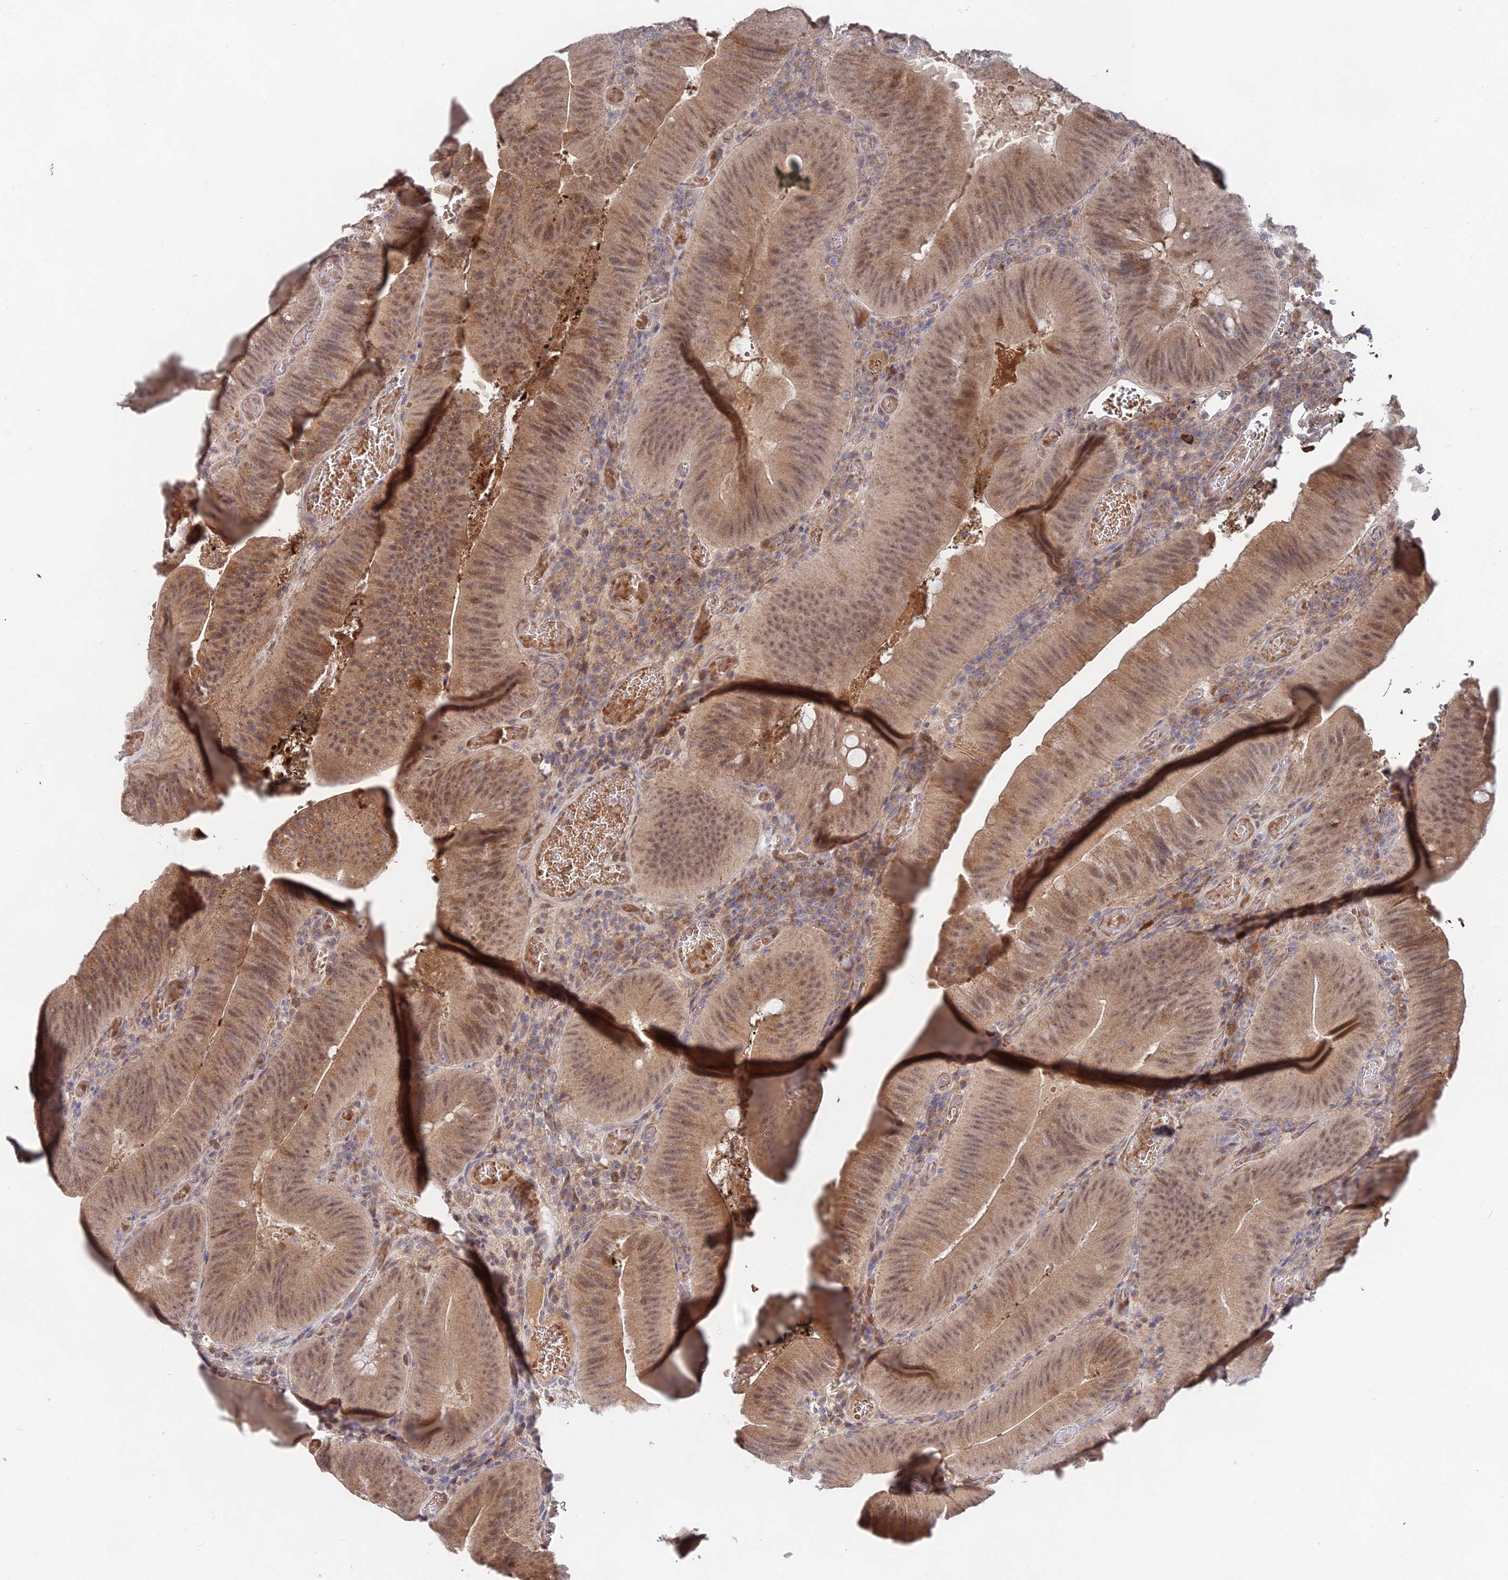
{"staining": {"intensity": "moderate", "quantity": ">75%", "location": "cytoplasmic/membranous,nuclear"}, "tissue": "colorectal cancer", "cell_type": "Tumor cells", "image_type": "cancer", "snomed": [{"axis": "morphology", "description": "Adenocarcinoma, NOS"}, {"axis": "topography", "description": "Colon"}], "caption": "Moderate cytoplasmic/membranous and nuclear expression for a protein is identified in approximately >75% of tumor cells of colorectal cancer (adenocarcinoma) using immunohistochemistry.", "gene": "WDR43", "patient": {"sex": "female", "age": 43}}